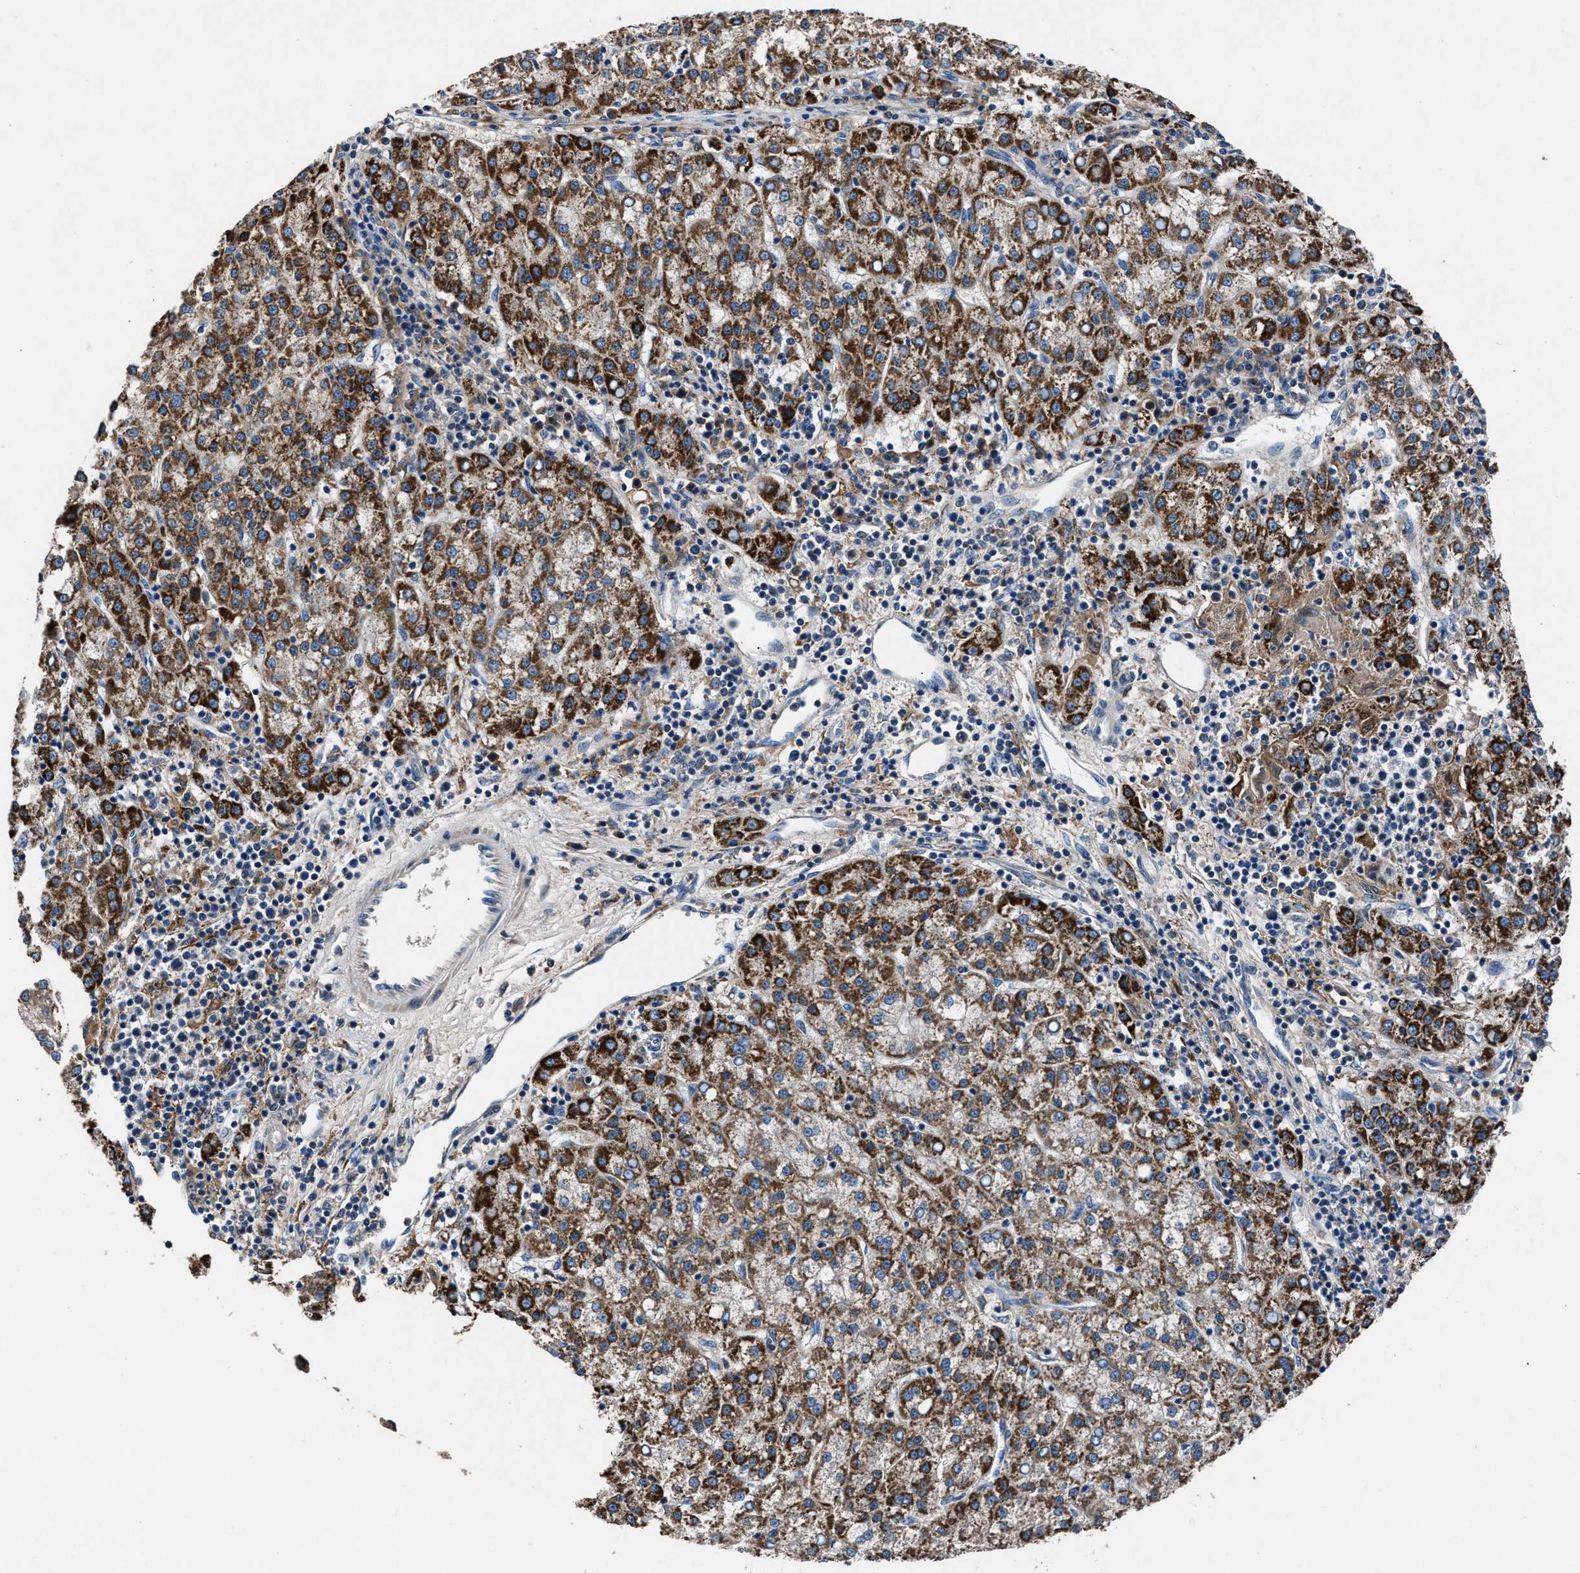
{"staining": {"intensity": "strong", "quantity": ">75%", "location": "cytoplasmic/membranous"}, "tissue": "liver cancer", "cell_type": "Tumor cells", "image_type": "cancer", "snomed": [{"axis": "morphology", "description": "Carcinoma, Hepatocellular, NOS"}, {"axis": "topography", "description": "Liver"}], "caption": "Immunohistochemical staining of liver cancer (hepatocellular carcinoma) displays high levels of strong cytoplasmic/membranous protein positivity in about >75% of tumor cells.", "gene": "FAM221A", "patient": {"sex": "female", "age": 58}}